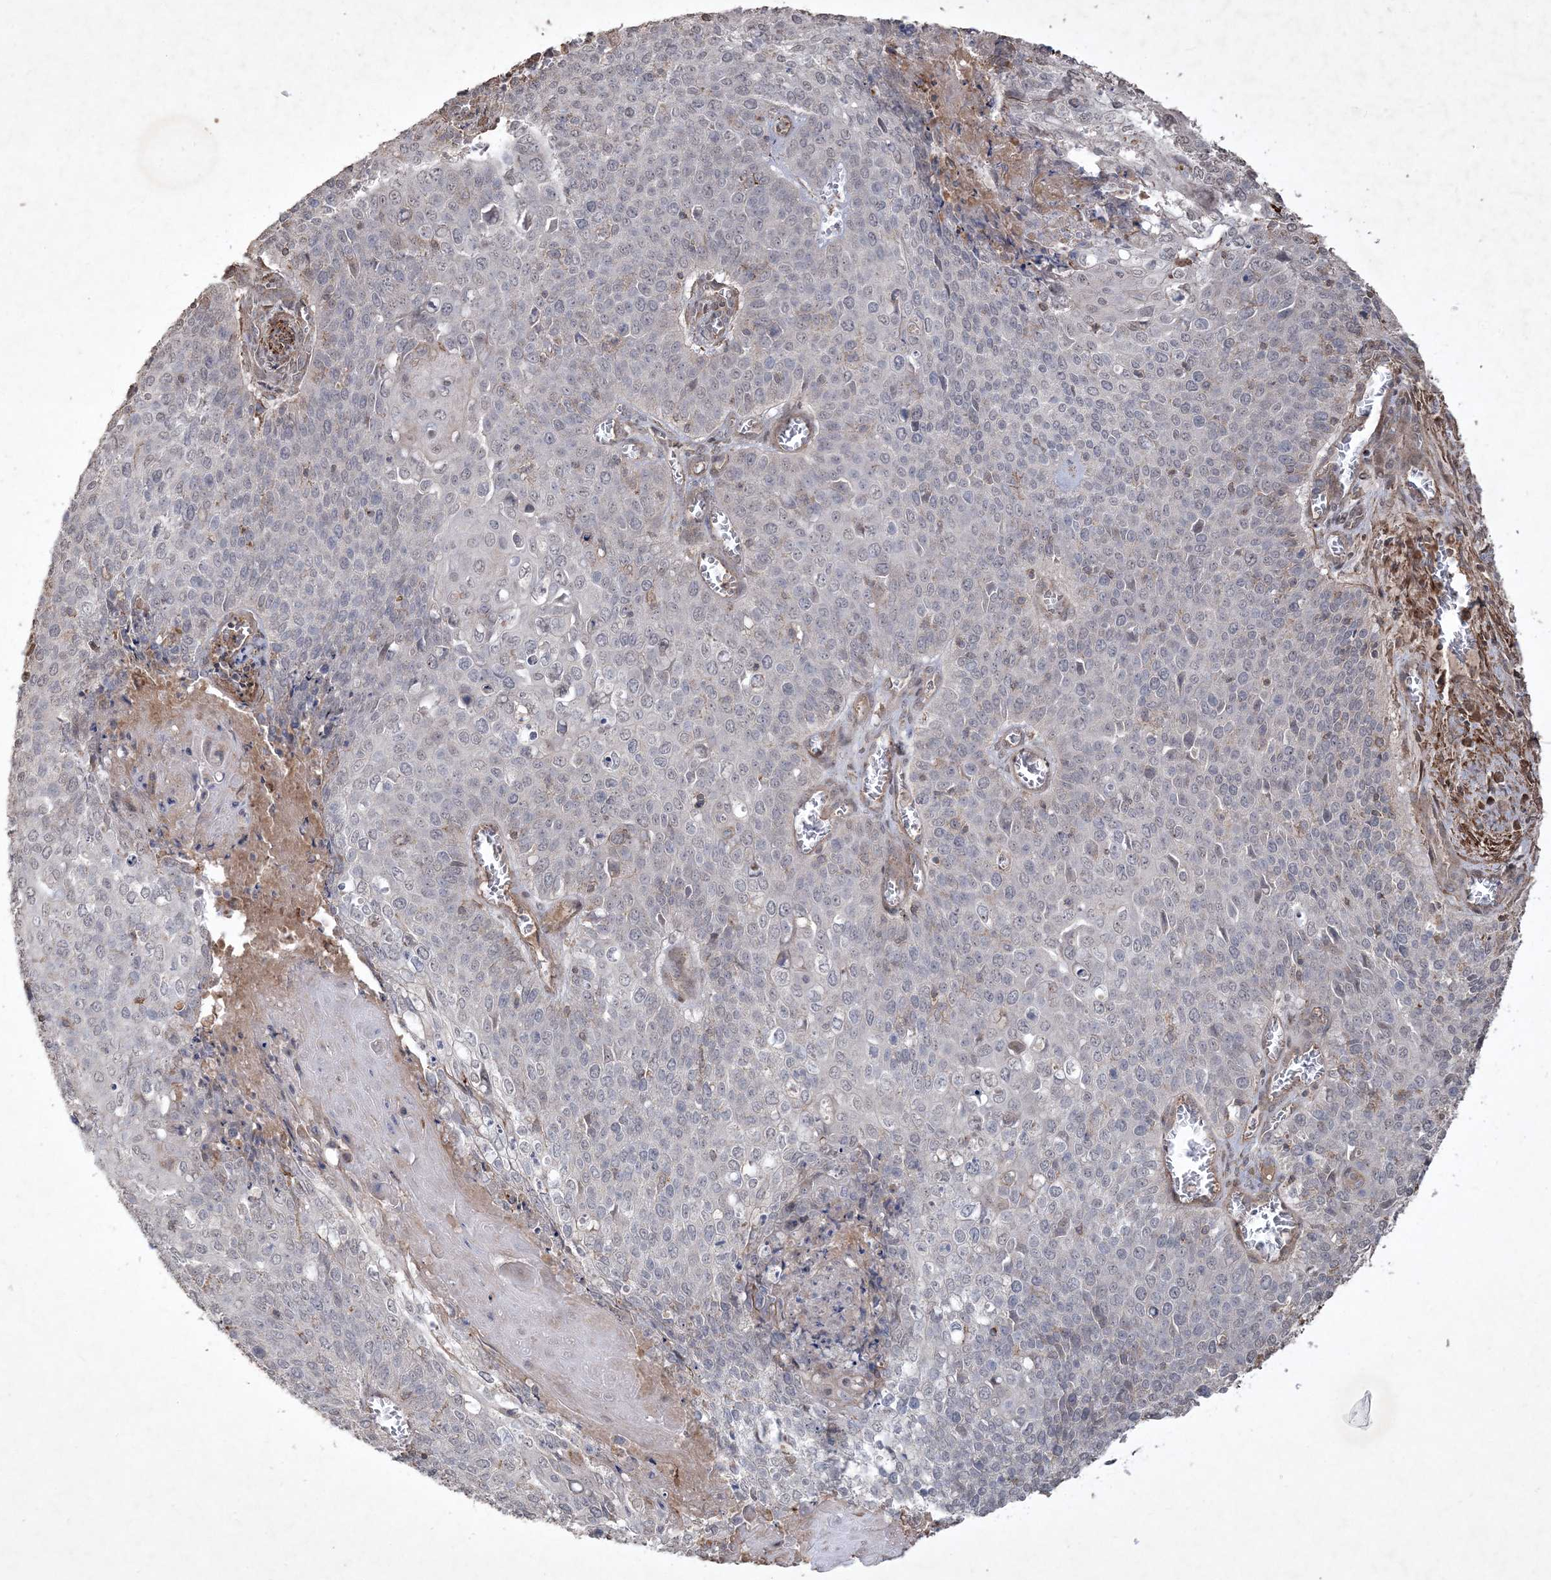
{"staining": {"intensity": "negative", "quantity": "none", "location": "none"}, "tissue": "cervical cancer", "cell_type": "Tumor cells", "image_type": "cancer", "snomed": [{"axis": "morphology", "description": "Squamous cell carcinoma, NOS"}, {"axis": "topography", "description": "Cervix"}], "caption": "Histopathology image shows no protein staining in tumor cells of cervical squamous cell carcinoma tissue.", "gene": "PRRT3", "patient": {"sex": "female", "age": 39}}